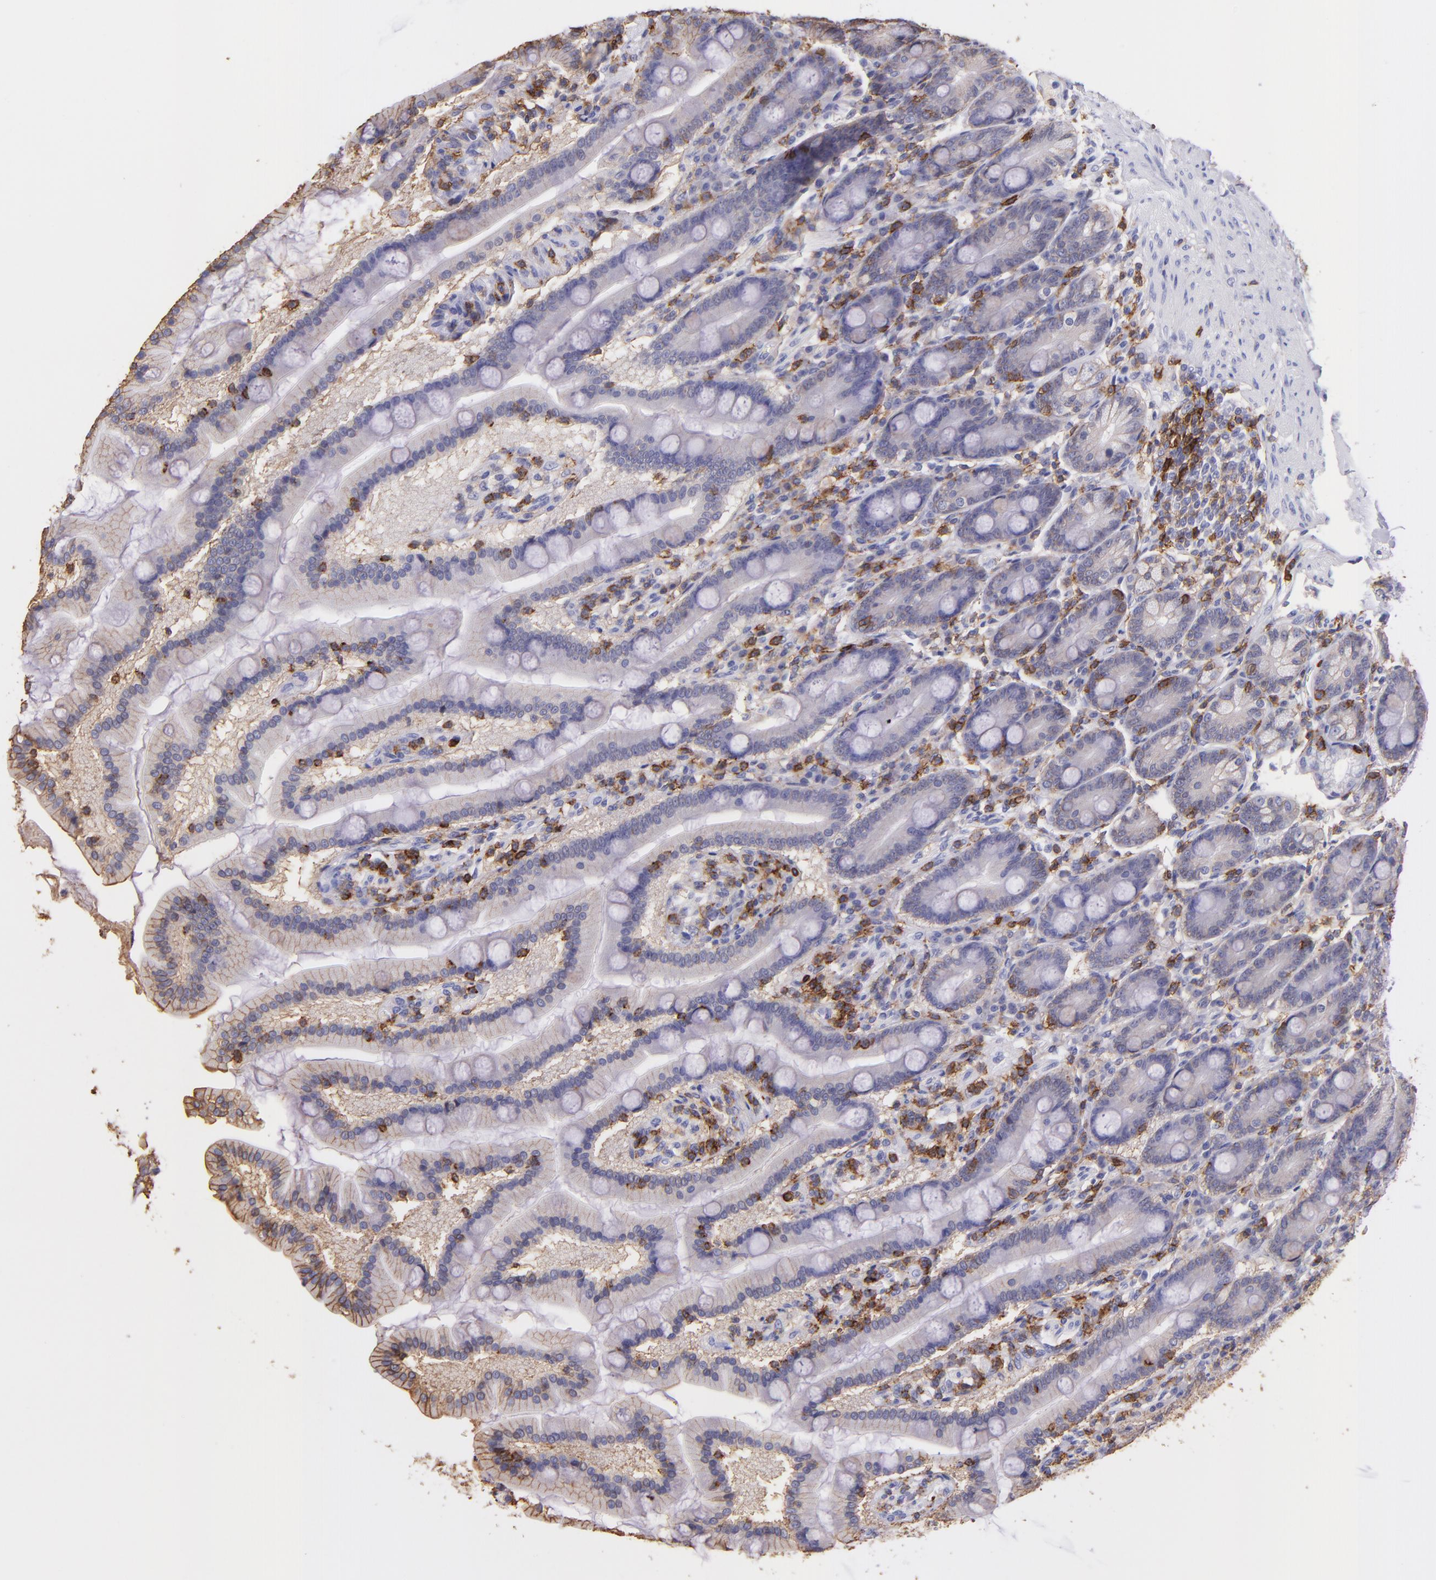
{"staining": {"intensity": "weak", "quantity": "<25%", "location": "cytoplasmic/membranous"}, "tissue": "duodenum", "cell_type": "Glandular cells", "image_type": "normal", "snomed": [{"axis": "morphology", "description": "Normal tissue, NOS"}, {"axis": "topography", "description": "Duodenum"}], "caption": "Glandular cells are negative for protein expression in normal human duodenum. (IHC, brightfield microscopy, high magnification).", "gene": "SPN", "patient": {"sex": "female", "age": 64}}